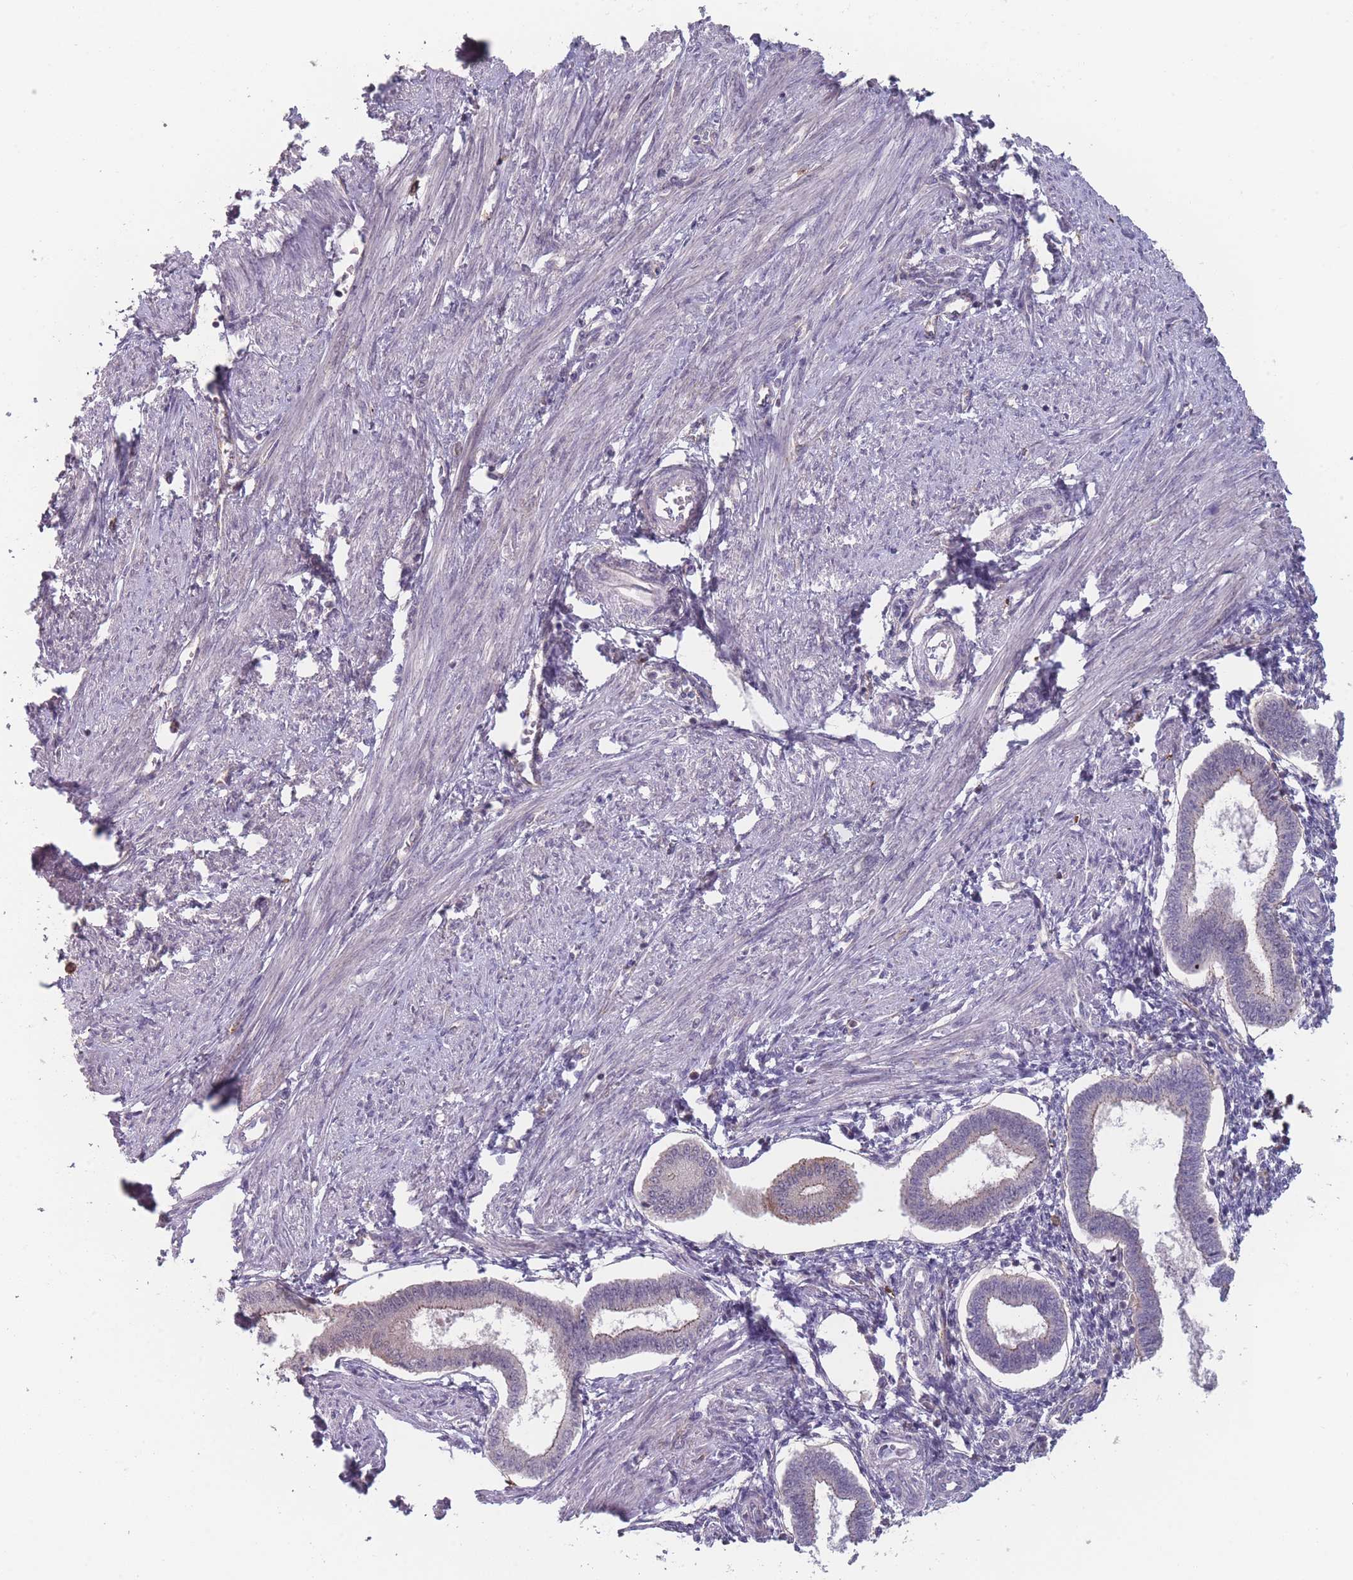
{"staining": {"intensity": "moderate", "quantity": "<25%", "location": "cytoplasmic/membranous"}, "tissue": "endometrium", "cell_type": "Cells in endometrial stroma", "image_type": "normal", "snomed": [{"axis": "morphology", "description": "Normal tissue, NOS"}, {"axis": "topography", "description": "Endometrium"}], "caption": "The photomicrograph reveals a brown stain indicating the presence of a protein in the cytoplasmic/membranous of cells in endometrial stroma in endometrium. (Brightfield microscopy of DAB IHC at high magnification).", "gene": "TMEM232", "patient": {"sex": "female", "age": 24}}